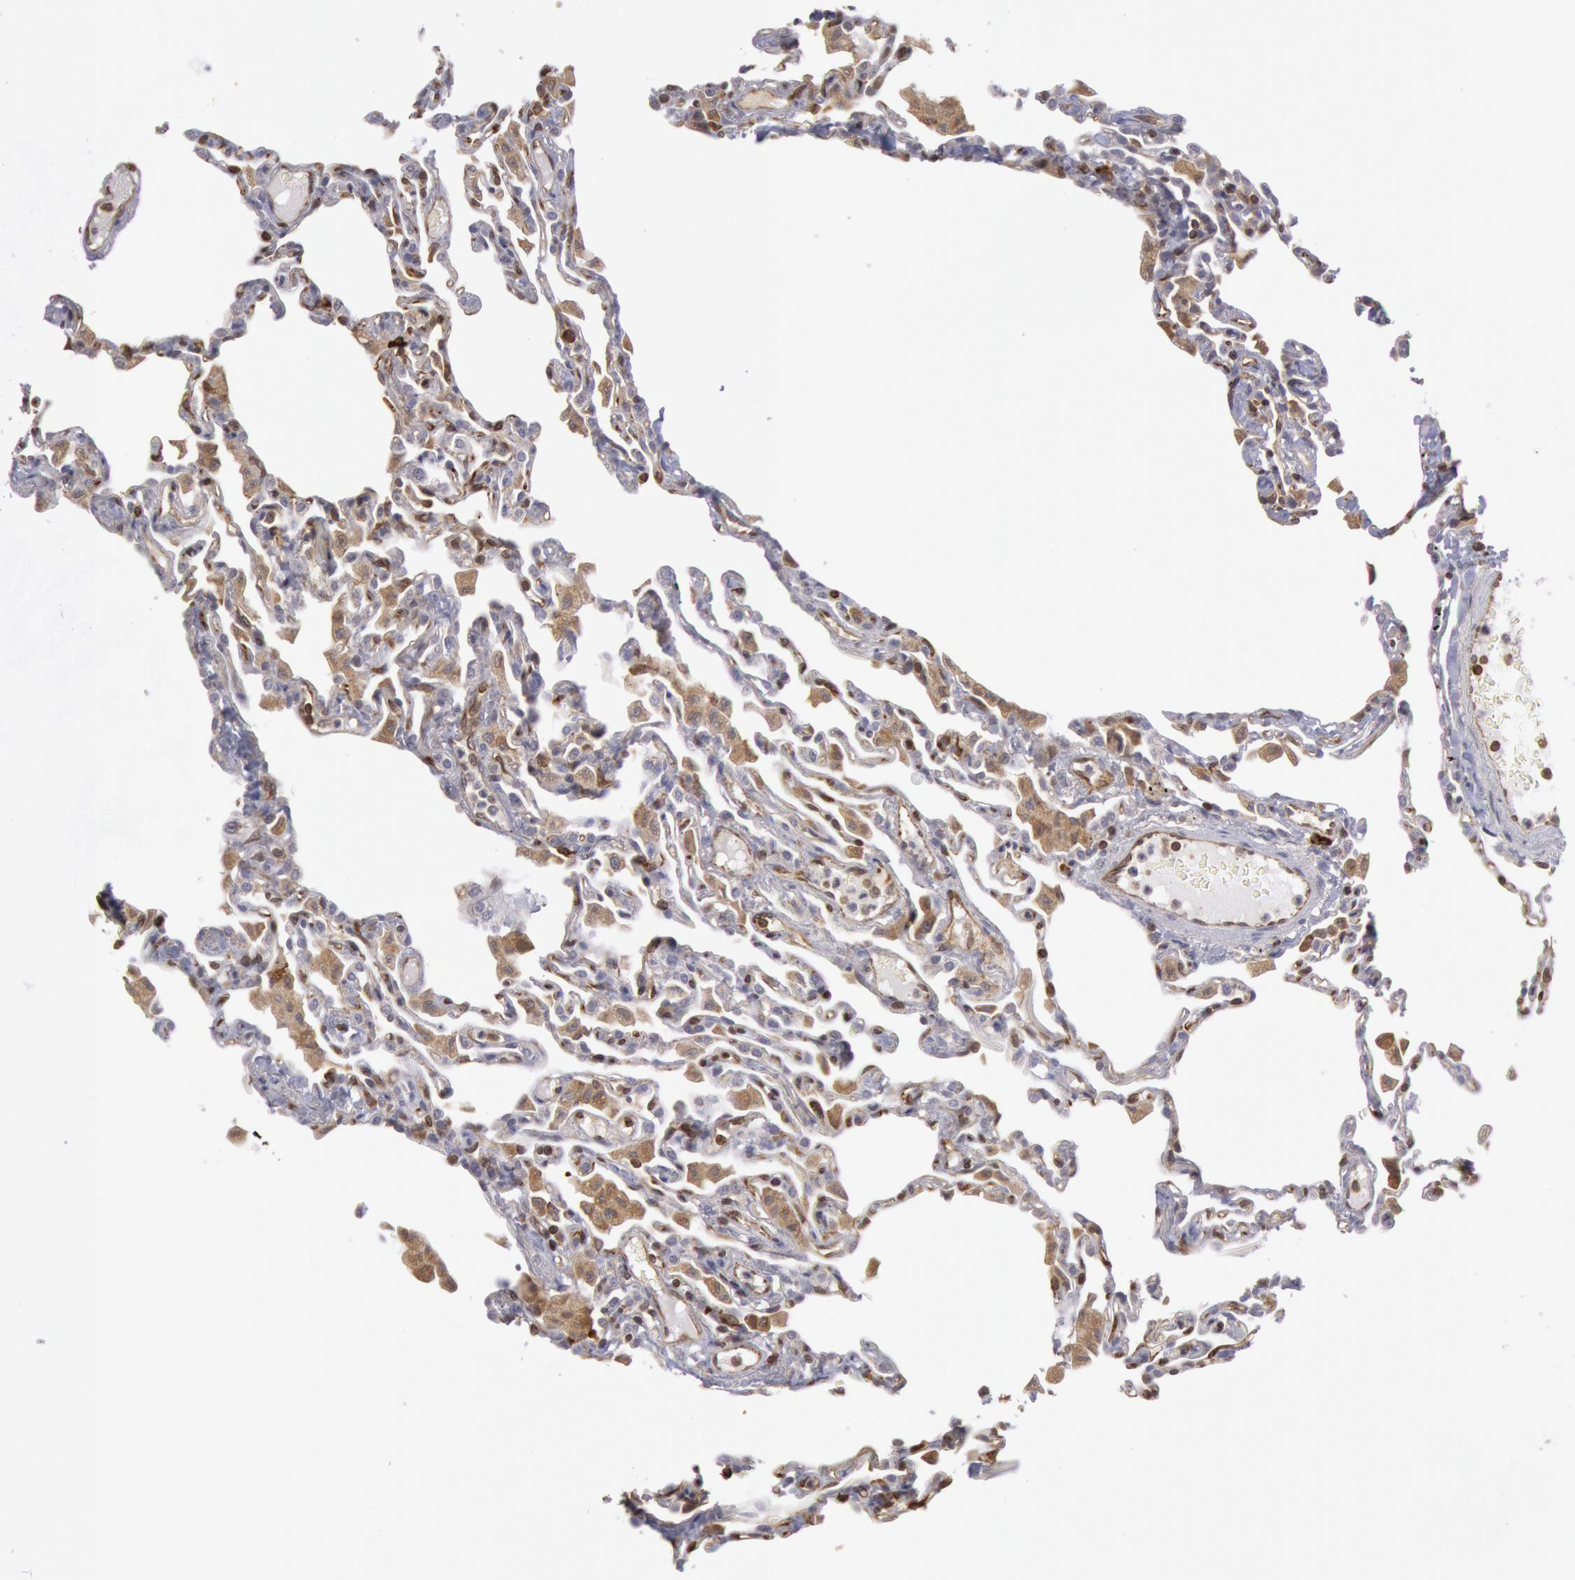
{"staining": {"intensity": "moderate", "quantity": ">75%", "location": "cytoplasmic/membranous"}, "tissue": "lung", "cell_type": "Alveolar cells", "image_type": "normal", "snomed": [{"axis": "morphology", "description": "Normal tissue, NOS"}, {"axis": "topography", "description": "Lung"}], "caption": "Protein expression analysis of unremarkable lung demonstrates moderate cytoplasmic/membranous staining in about >75% of alveolar cells.", "gene": "ENSG00000250264", "patient": {"sex": "female", "age": 49}}